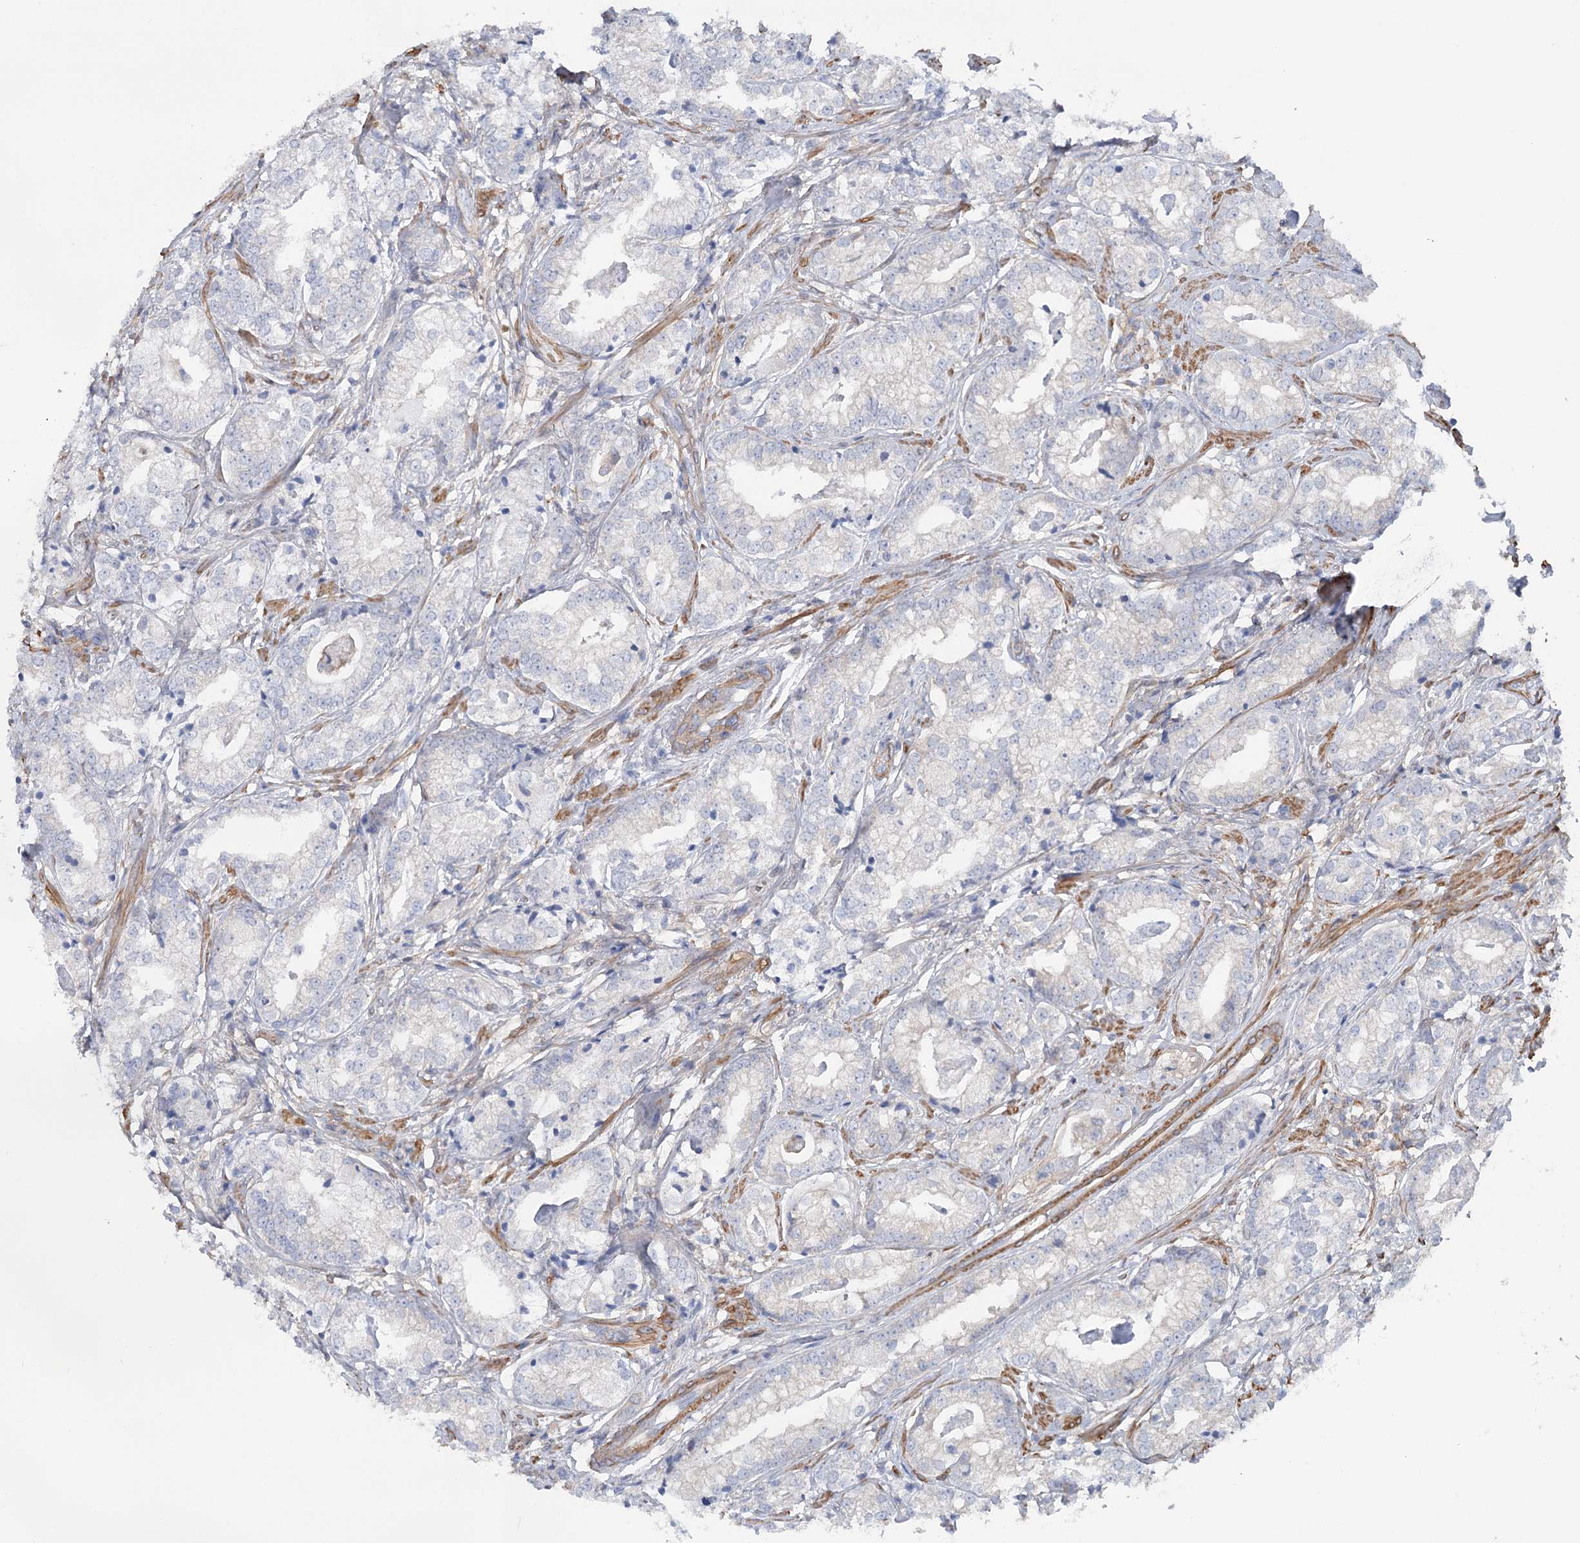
{"staining": {"intensity": "negative", "quantity": "none", "location": "none"}, "tissue": "prostate cancer", "cell_type": "Tumor cells", "image_type": "cancer", "snomed": [{"axis": "morphology", "description": "Adenocarcinoma, High grade"}, {"axis": "topography", "description": "Prostate"}], "caption": "DAB (3,3'-diaminobenzidine) immunohistochemical staining of human prostate adenocarcinoma (high-grade) shows no significant positivity in tumor cells.", "gene": "LARP1B", "patient": {"sex": "male", "age": 69}}